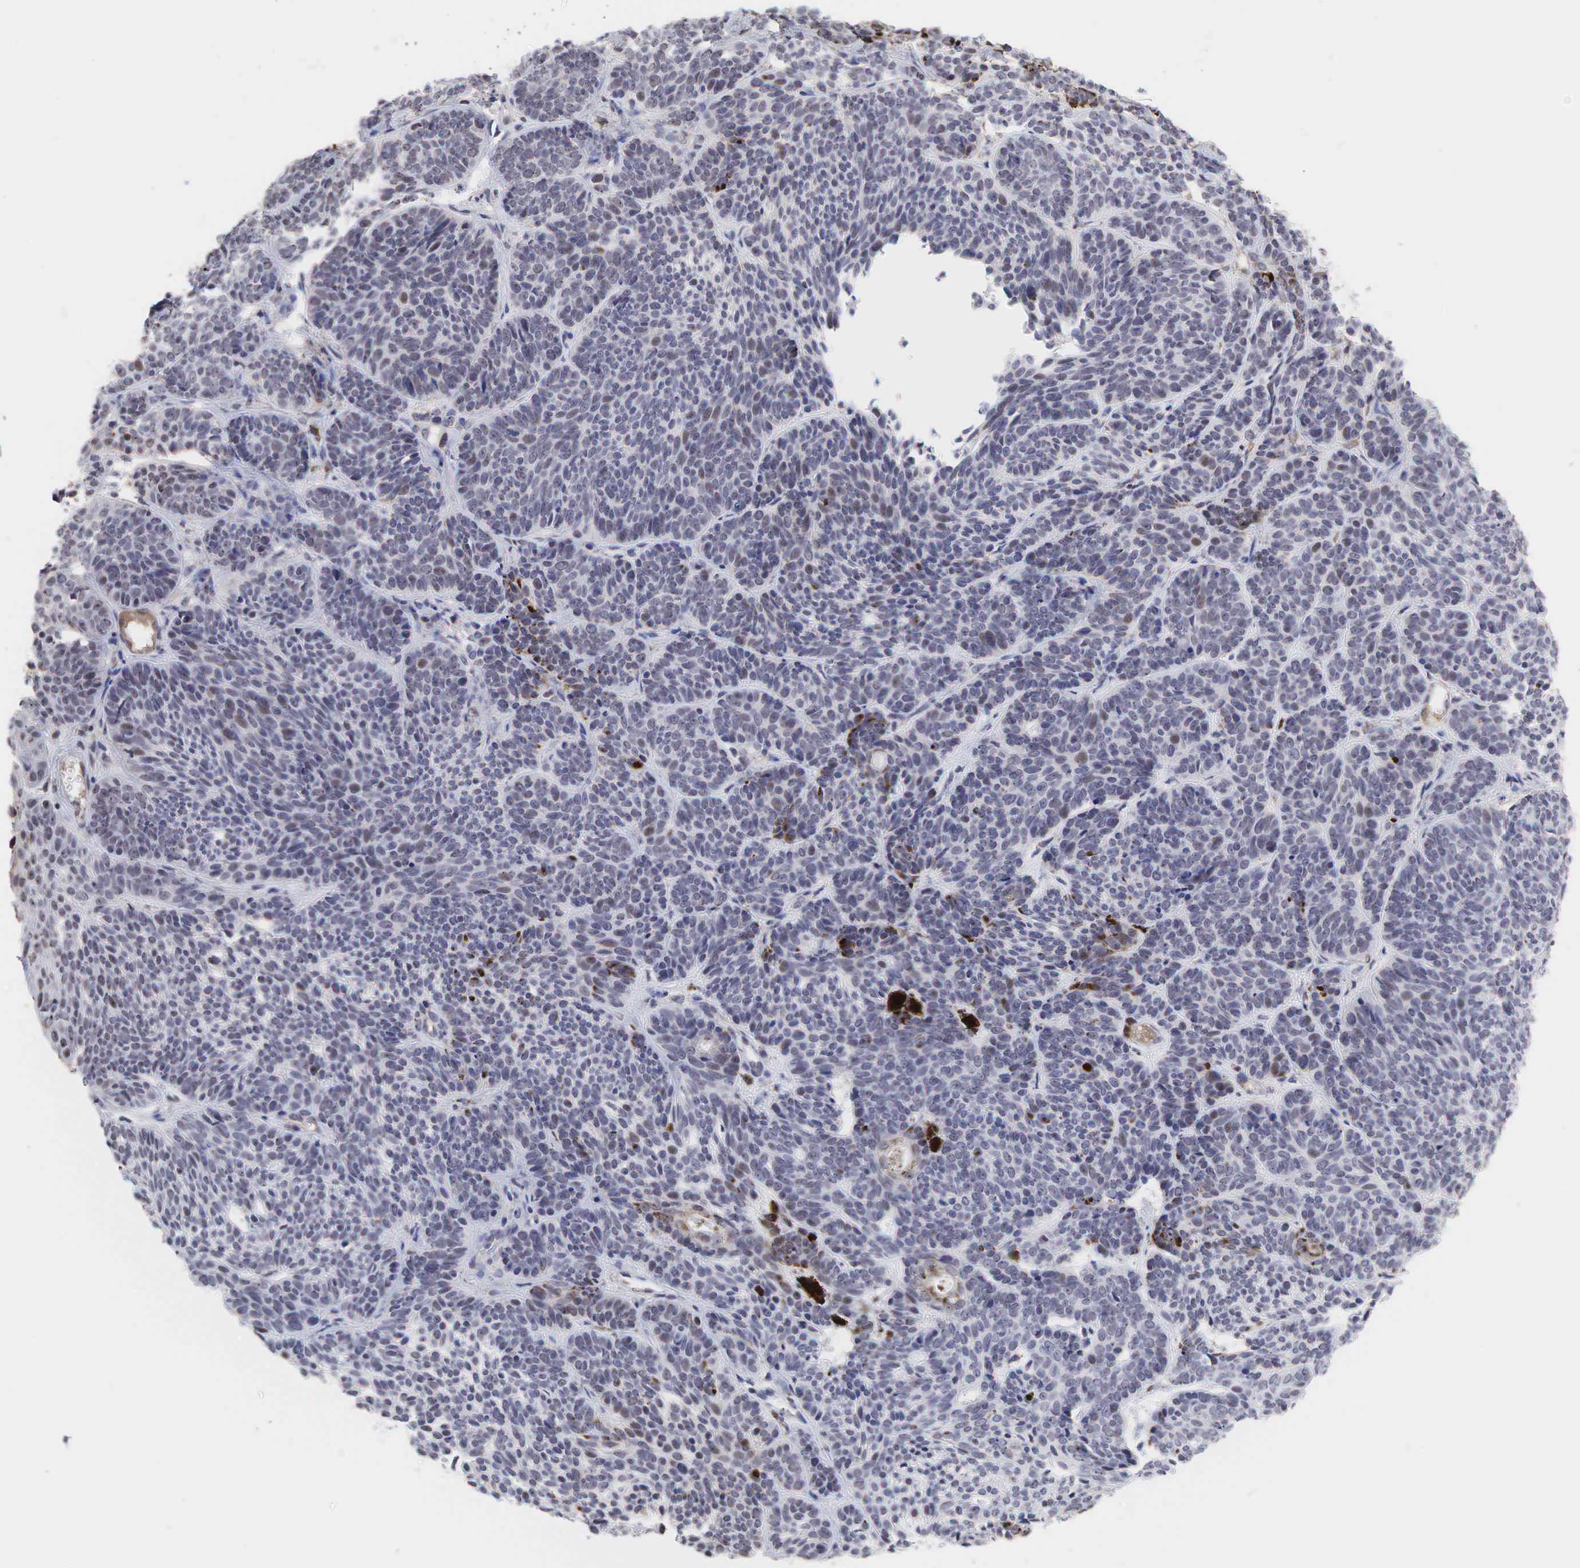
{"staining": {"intensity": "weak", "quantity": "<25%", "location": "nuclear"}, "tissue": "skin cancer", "cell_type": "Tumor cells", "image_type": "cancer", "snomed": [{"axis": "morphology", "description": "Basal cell carcinoma"}, {"axis": "topography", "description": "Skin"}], "caption": "Human basal cell carcinoma (skin) stained for a protein using immunohistochemistry shows no positivity in tumor cells.", "gene": "DKC1", "patient": {"sex": "female", "age": 62}}